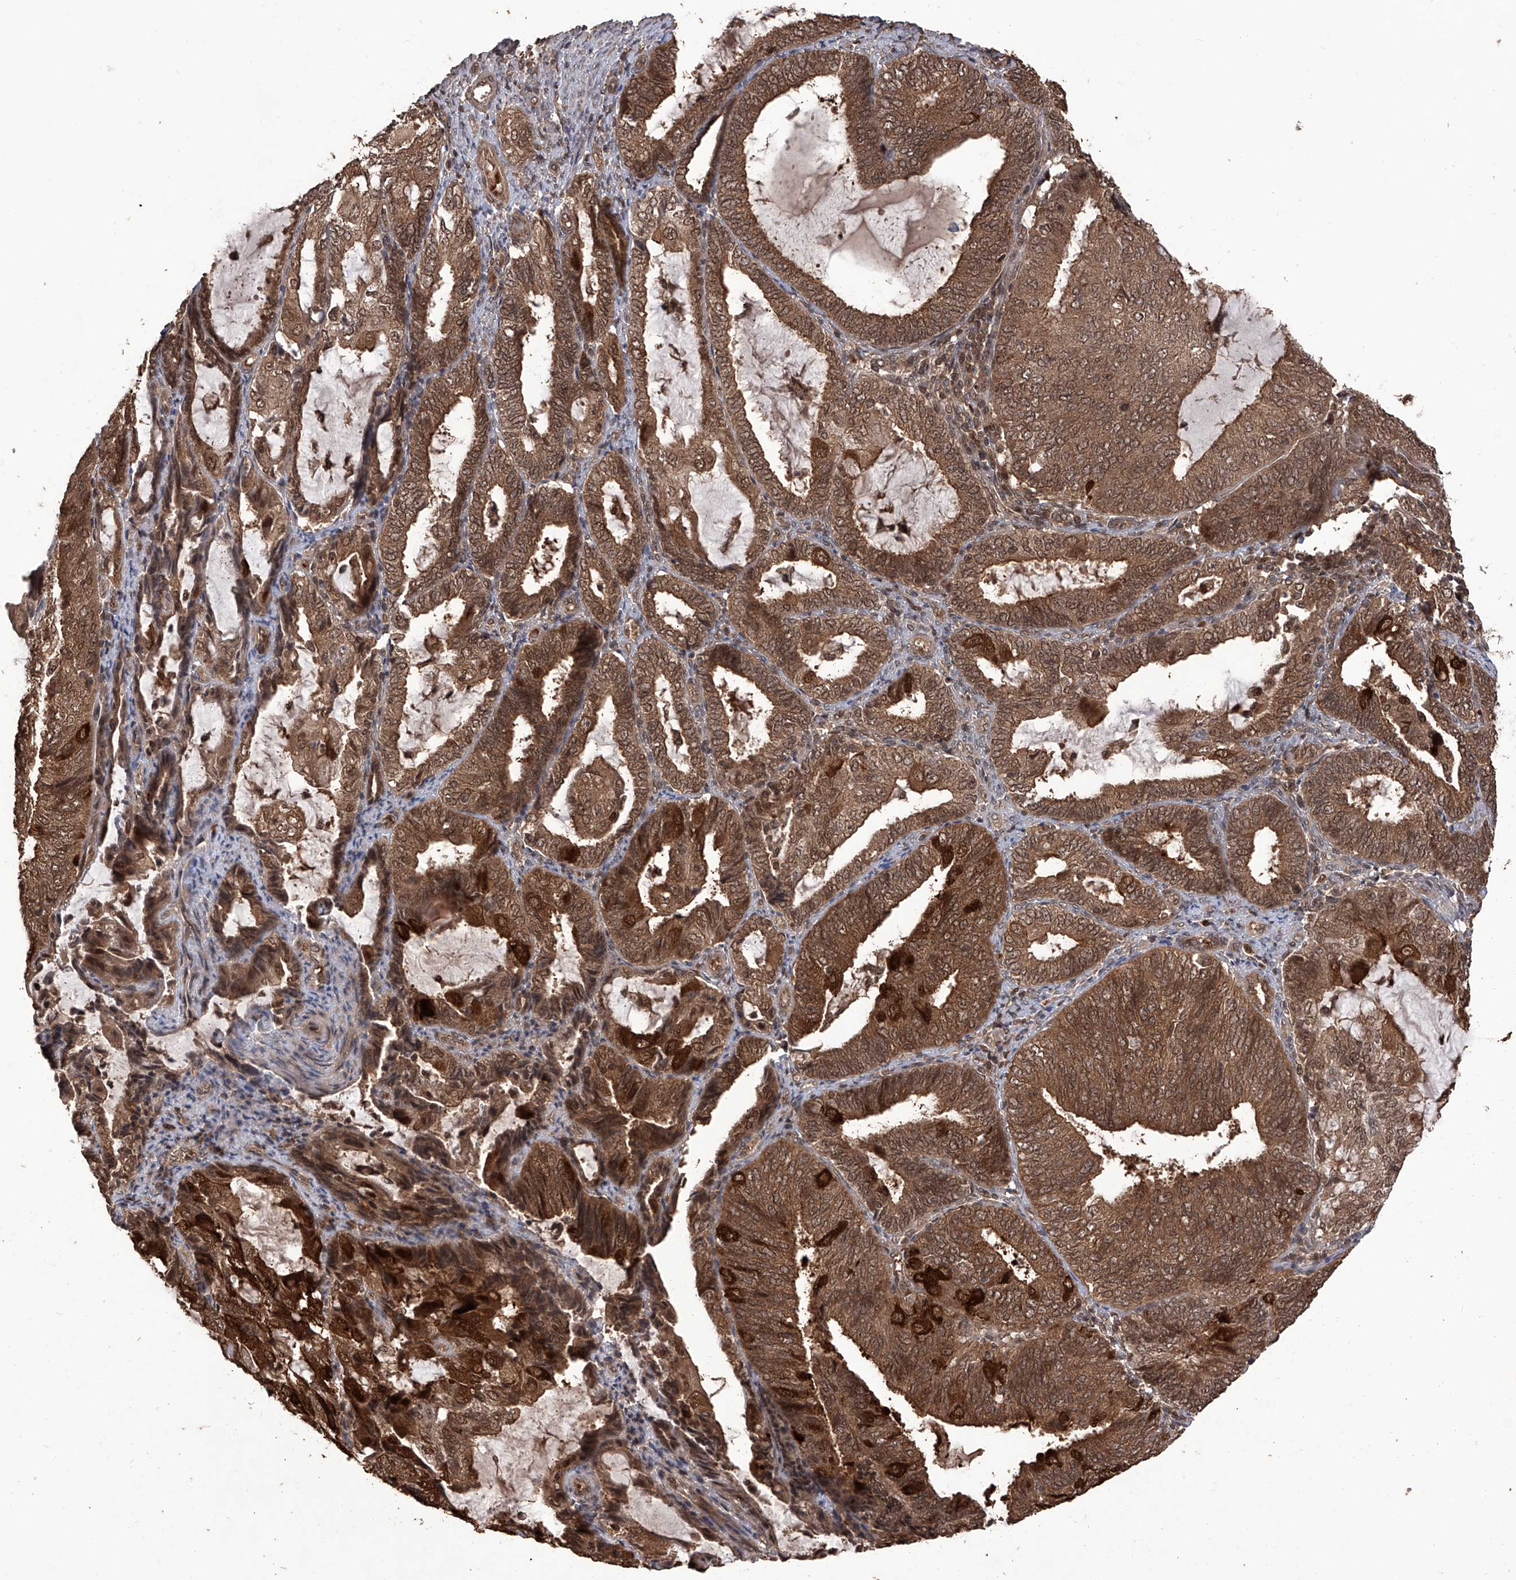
{"staining": {"intensity": "strong", "quantity": ">75%", "location": "cytoplasmic/membranous,nuclear"}, "tissue": "endometrial cancer", "cell_type": "Tumor cells", "image_type": "cancer", "snomed": [{"axis": "morphology", "description": "Adenocarcinoma, NOS"}, {"axis": "topography", "description": "Endometrium"}], "caption": "The micrograph exhibits immunohistochemical staining of endometrial cancer. There is strong cytoplasmic/membranous and nuclear positivity is appreciated in approximately >75% of tumor cells. (IHC, brightfield microscopy, high magnification).", "gene": "LYSMD4", "patient": {"sex": "female", "age": 81}}